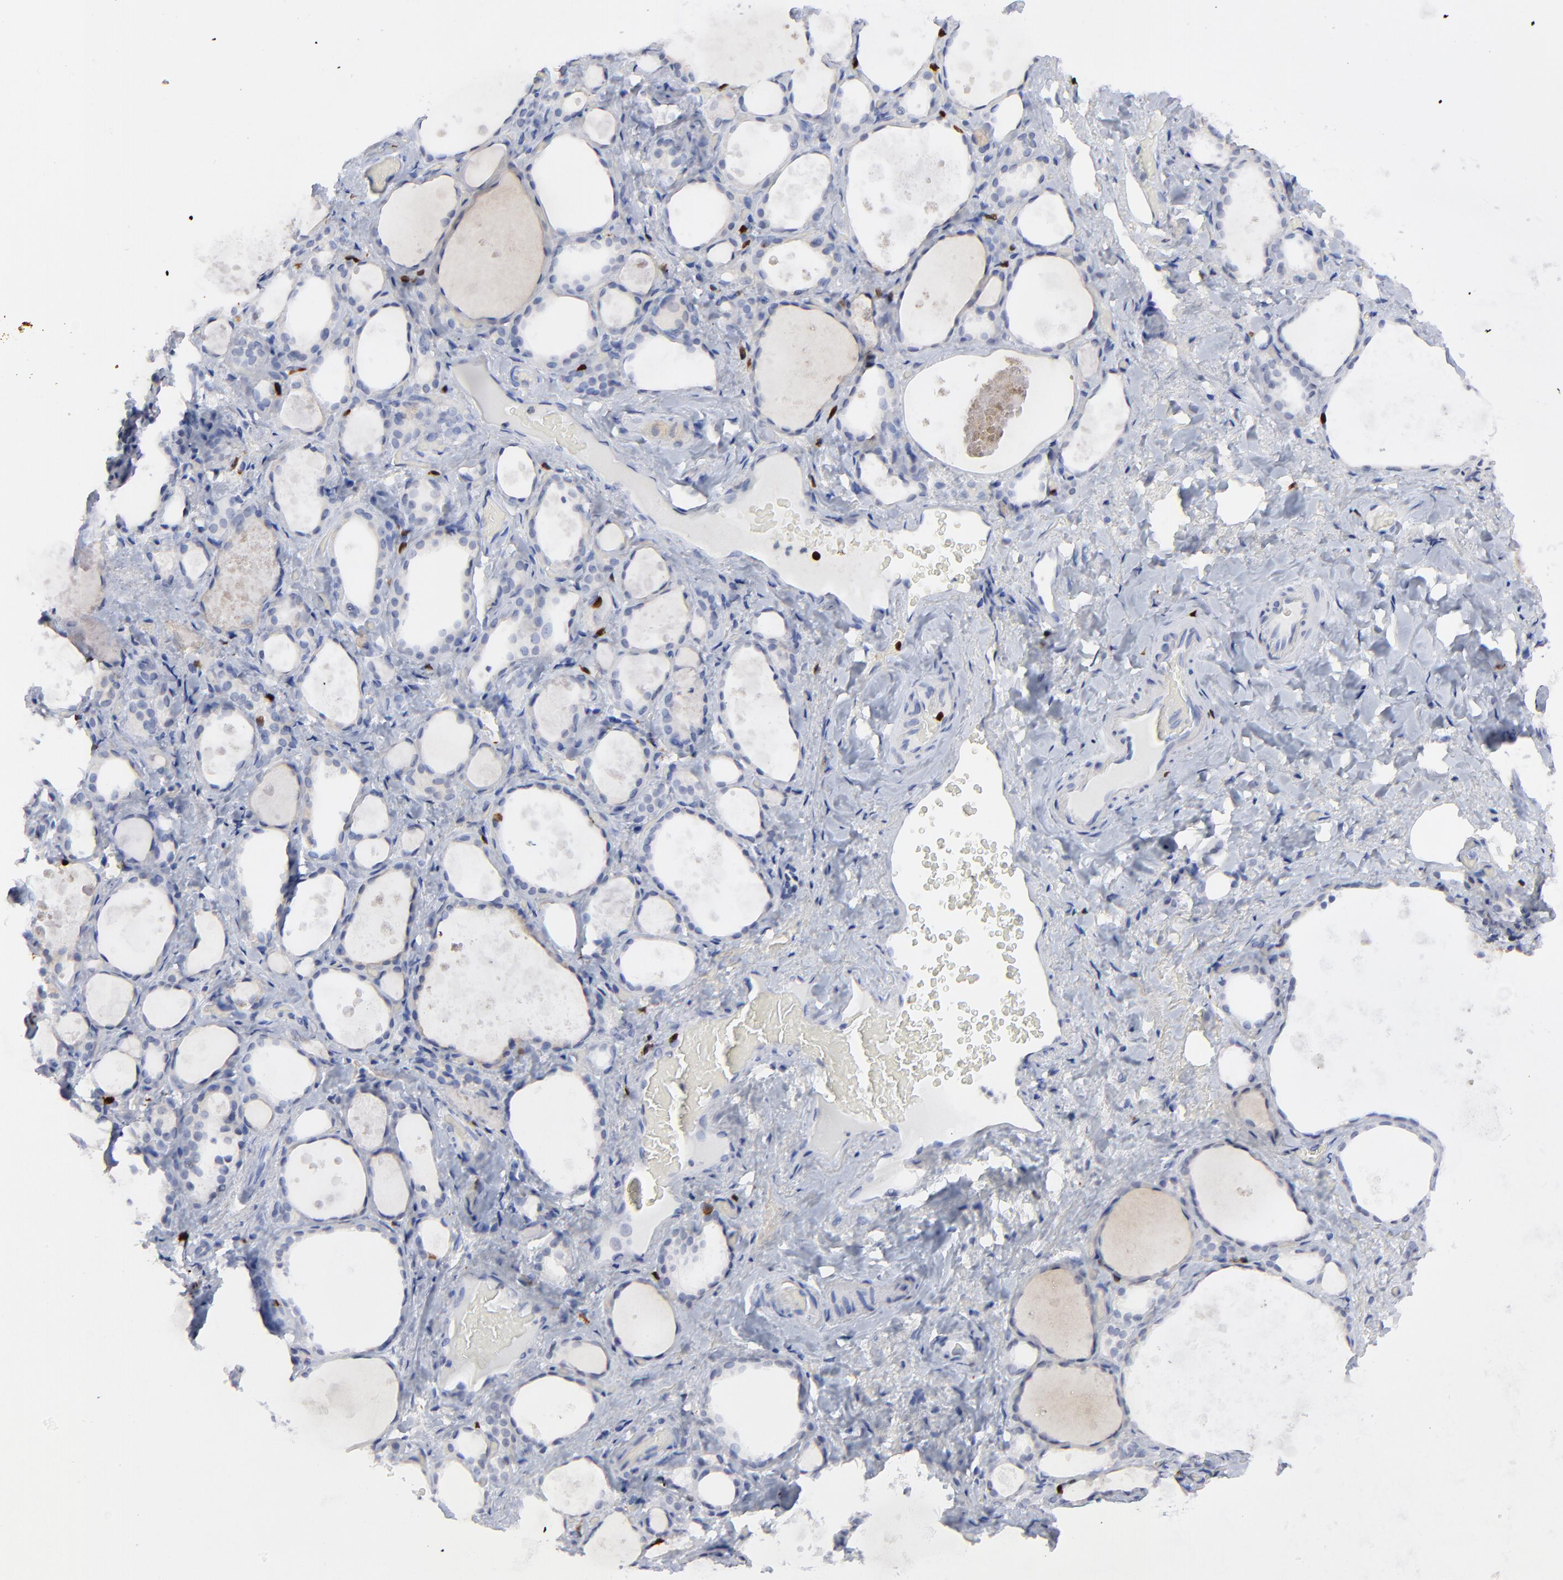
{"staining": {"intensity": "negative", "quantity": "none", "location": "none"}, "tissue": "thyroid gland", "cell_type": "Glandular cells", "image_type": "normal", "snomed": [{"axis": "morphology", "description": "Normal tissue, NOS"}, {"axis": "topography", "description": "Thyroid gland"}], "caption": "There is no significant positivity in glandular cells of thyroid gland. (DAB (3,3'-diaminobenzidine) immunohistochemistry, high magnification).", "gene": "ZAP70", "patient": {"sex": "female", "age": 75}}